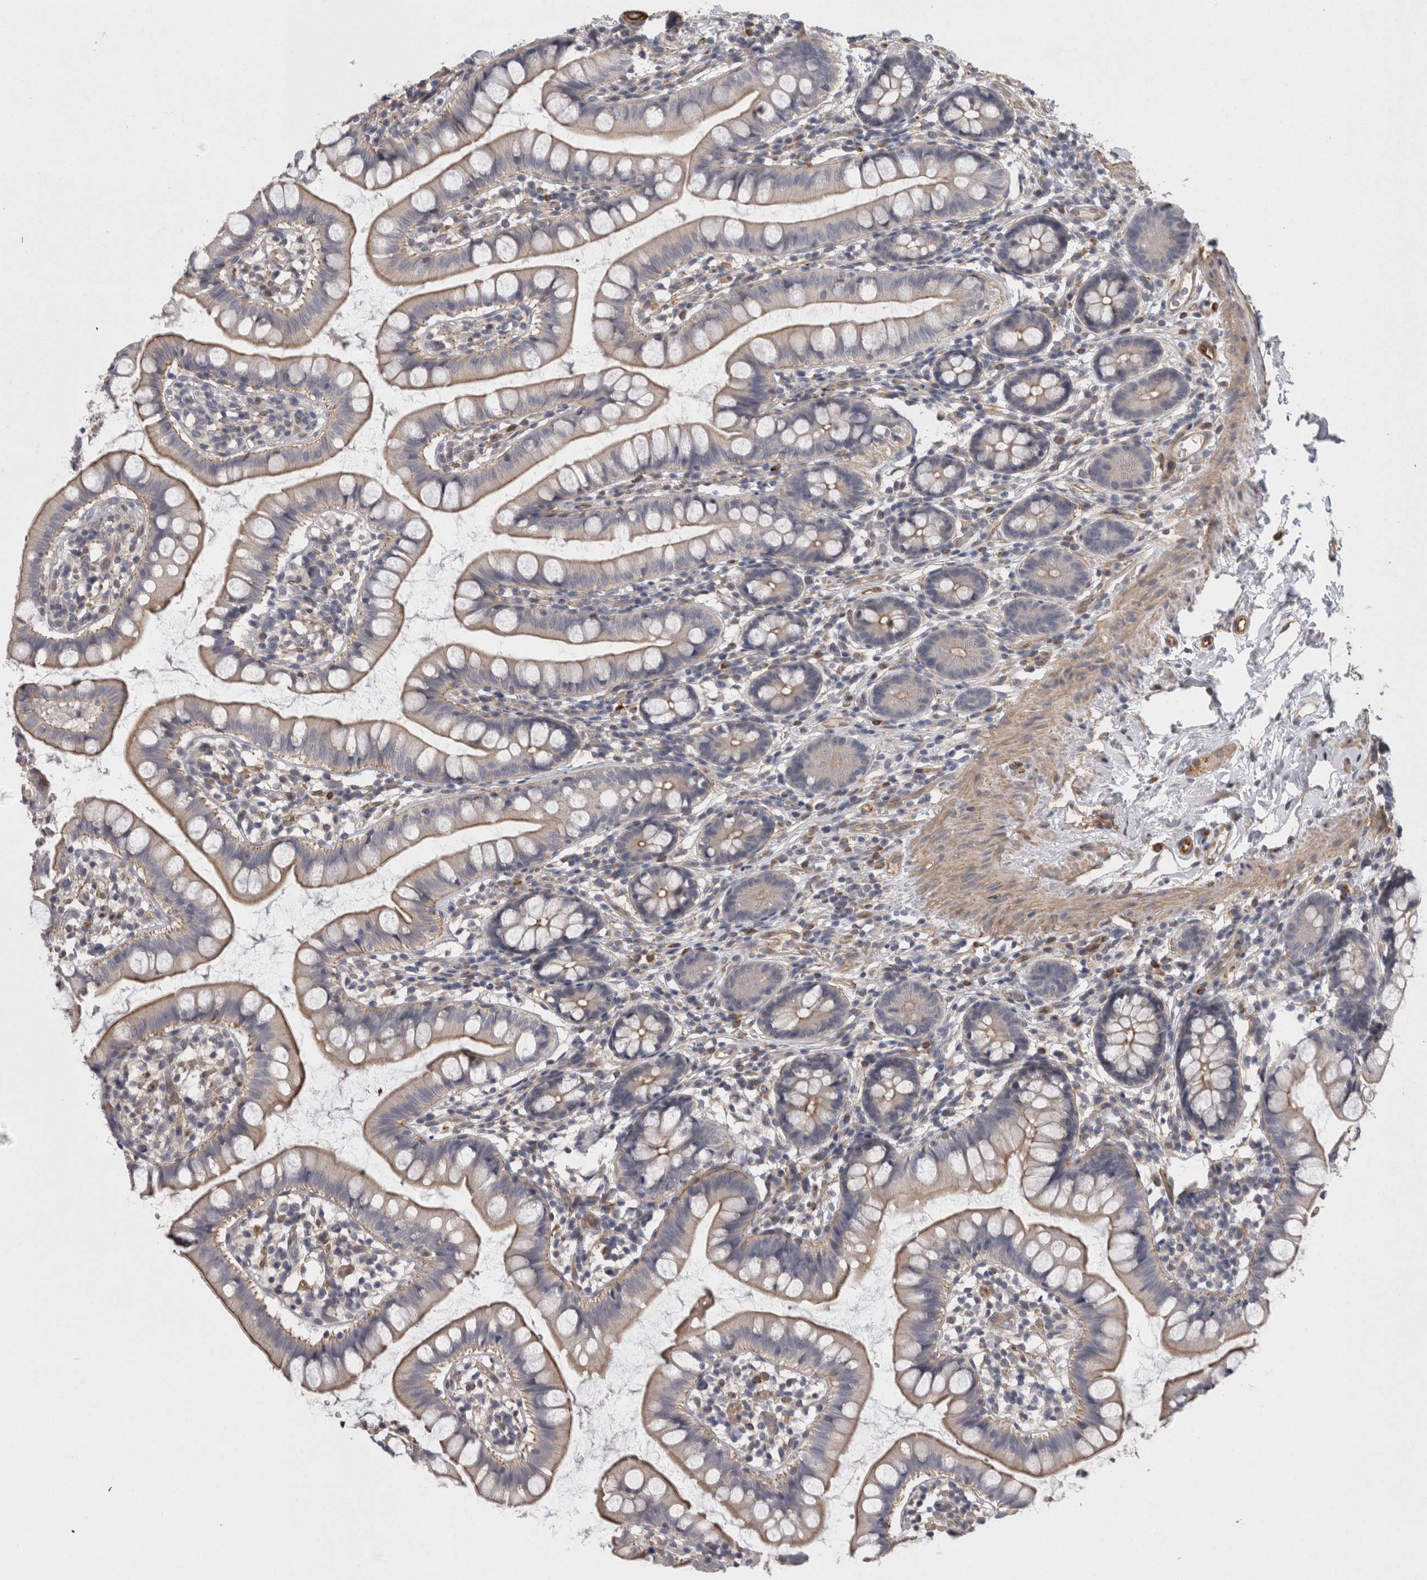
{"staining": {"intensity": "weak", "quantity": "<25%", "location": "cytoplasmic/membranous"}, "tissue": "small intestine", "cell_type": "Glandular cells", "image_type": "normal", "snomed": [{"axis": "morphology", "description": "Normal tissue, NOS"}, {"axis": "topography", "description": "Small intestine"}], "caption": "The IHC image has no significant positivity in glandular cells of small intestine.", "gene": "RMDN1", "patient": {"sex": "female", "age": 84}}